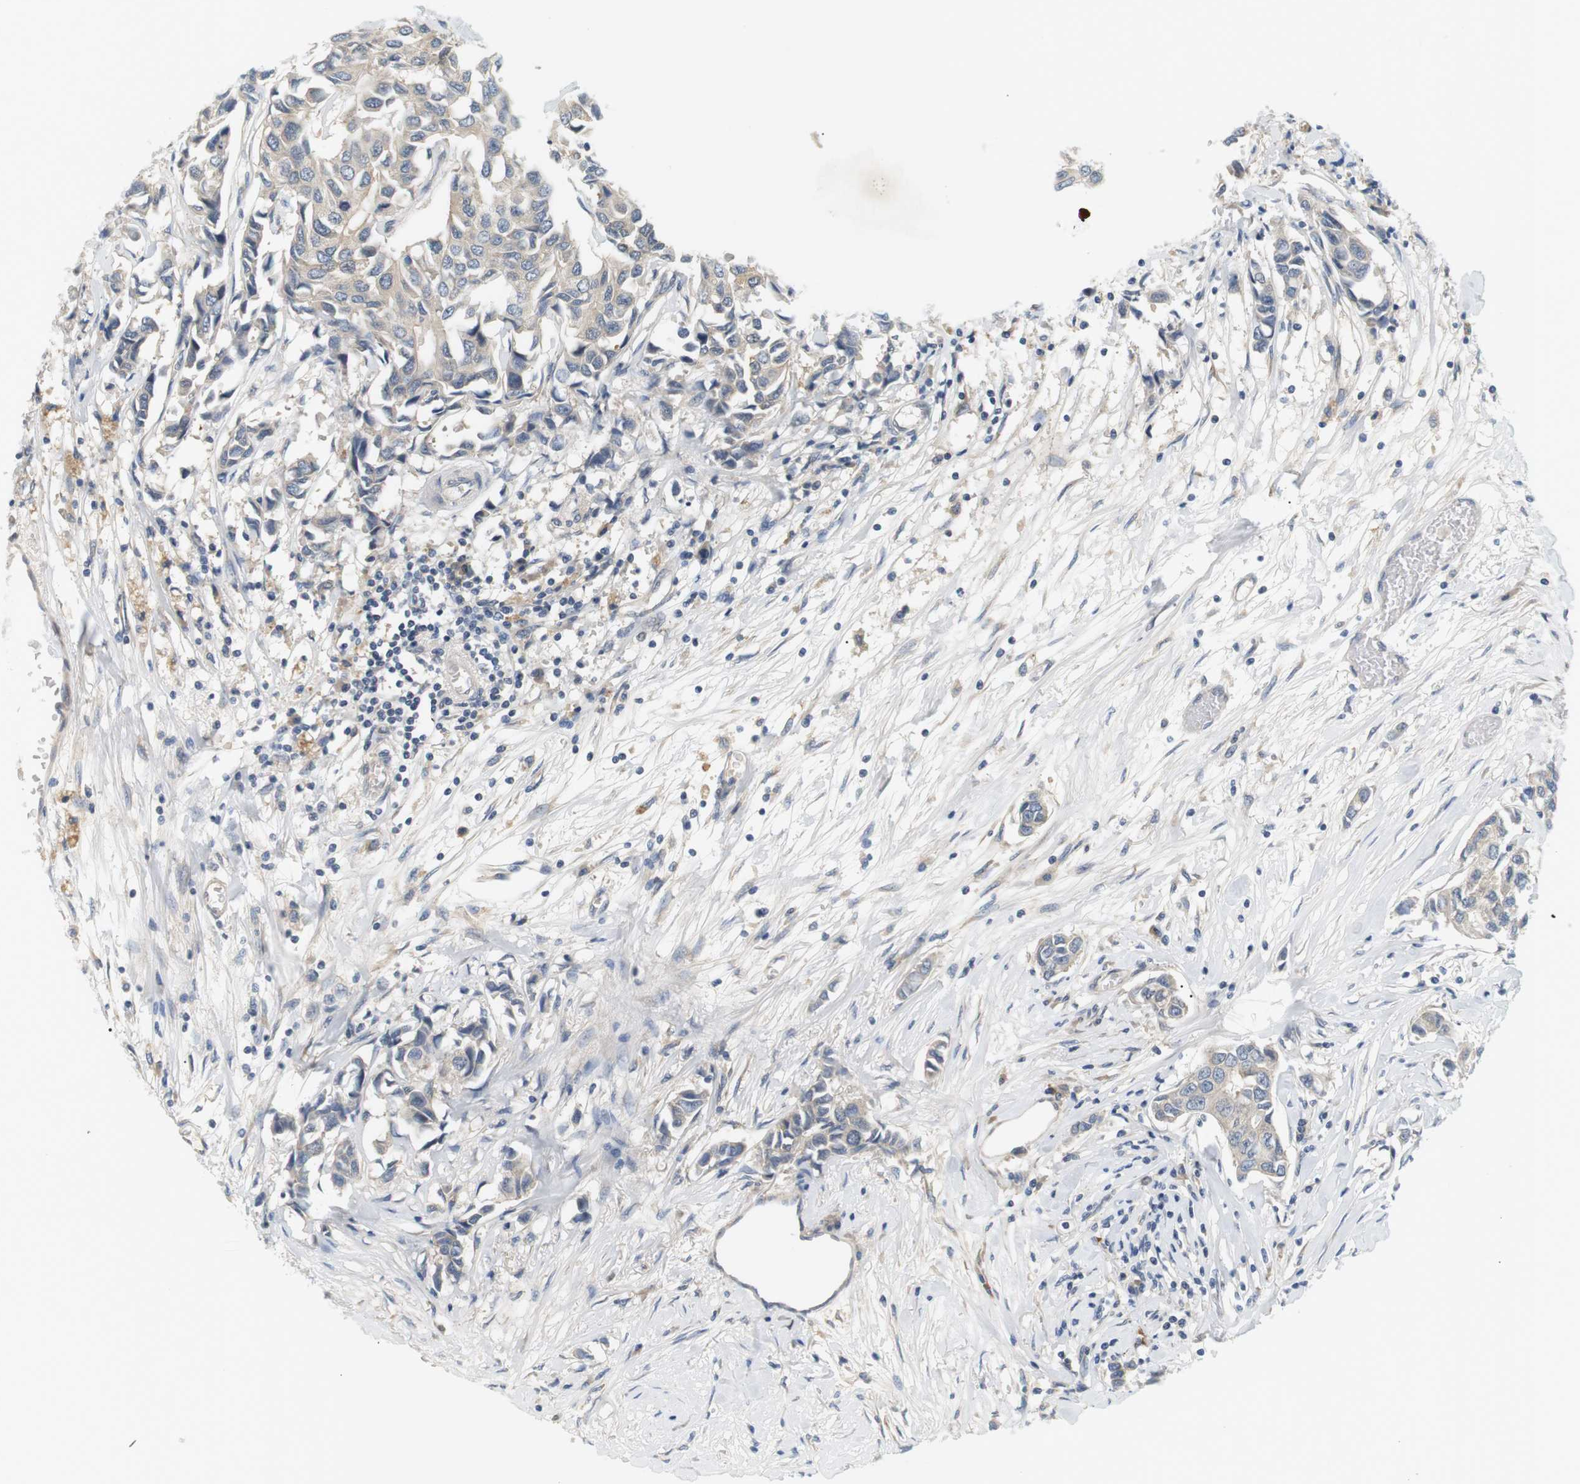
{"staining": {"intensity": "negative", "quantity": "none", "location": "none"}, "tissue": "breast cancer", "cell_type": "Tumor cells", "image_type": "cancer", "snomed": [{"axis": "morphology", "description": "Duct carcinoma"}, {"axis": "topography", "description": "Breast"}], "caption": "A histopathology image of breast cancer (infiltrating ductal carcinoma) stained for a protein exhibits no brown staining in tumor cells.", "gene": "EVA1C", "patient": {"sex": "female", "age": 80}}